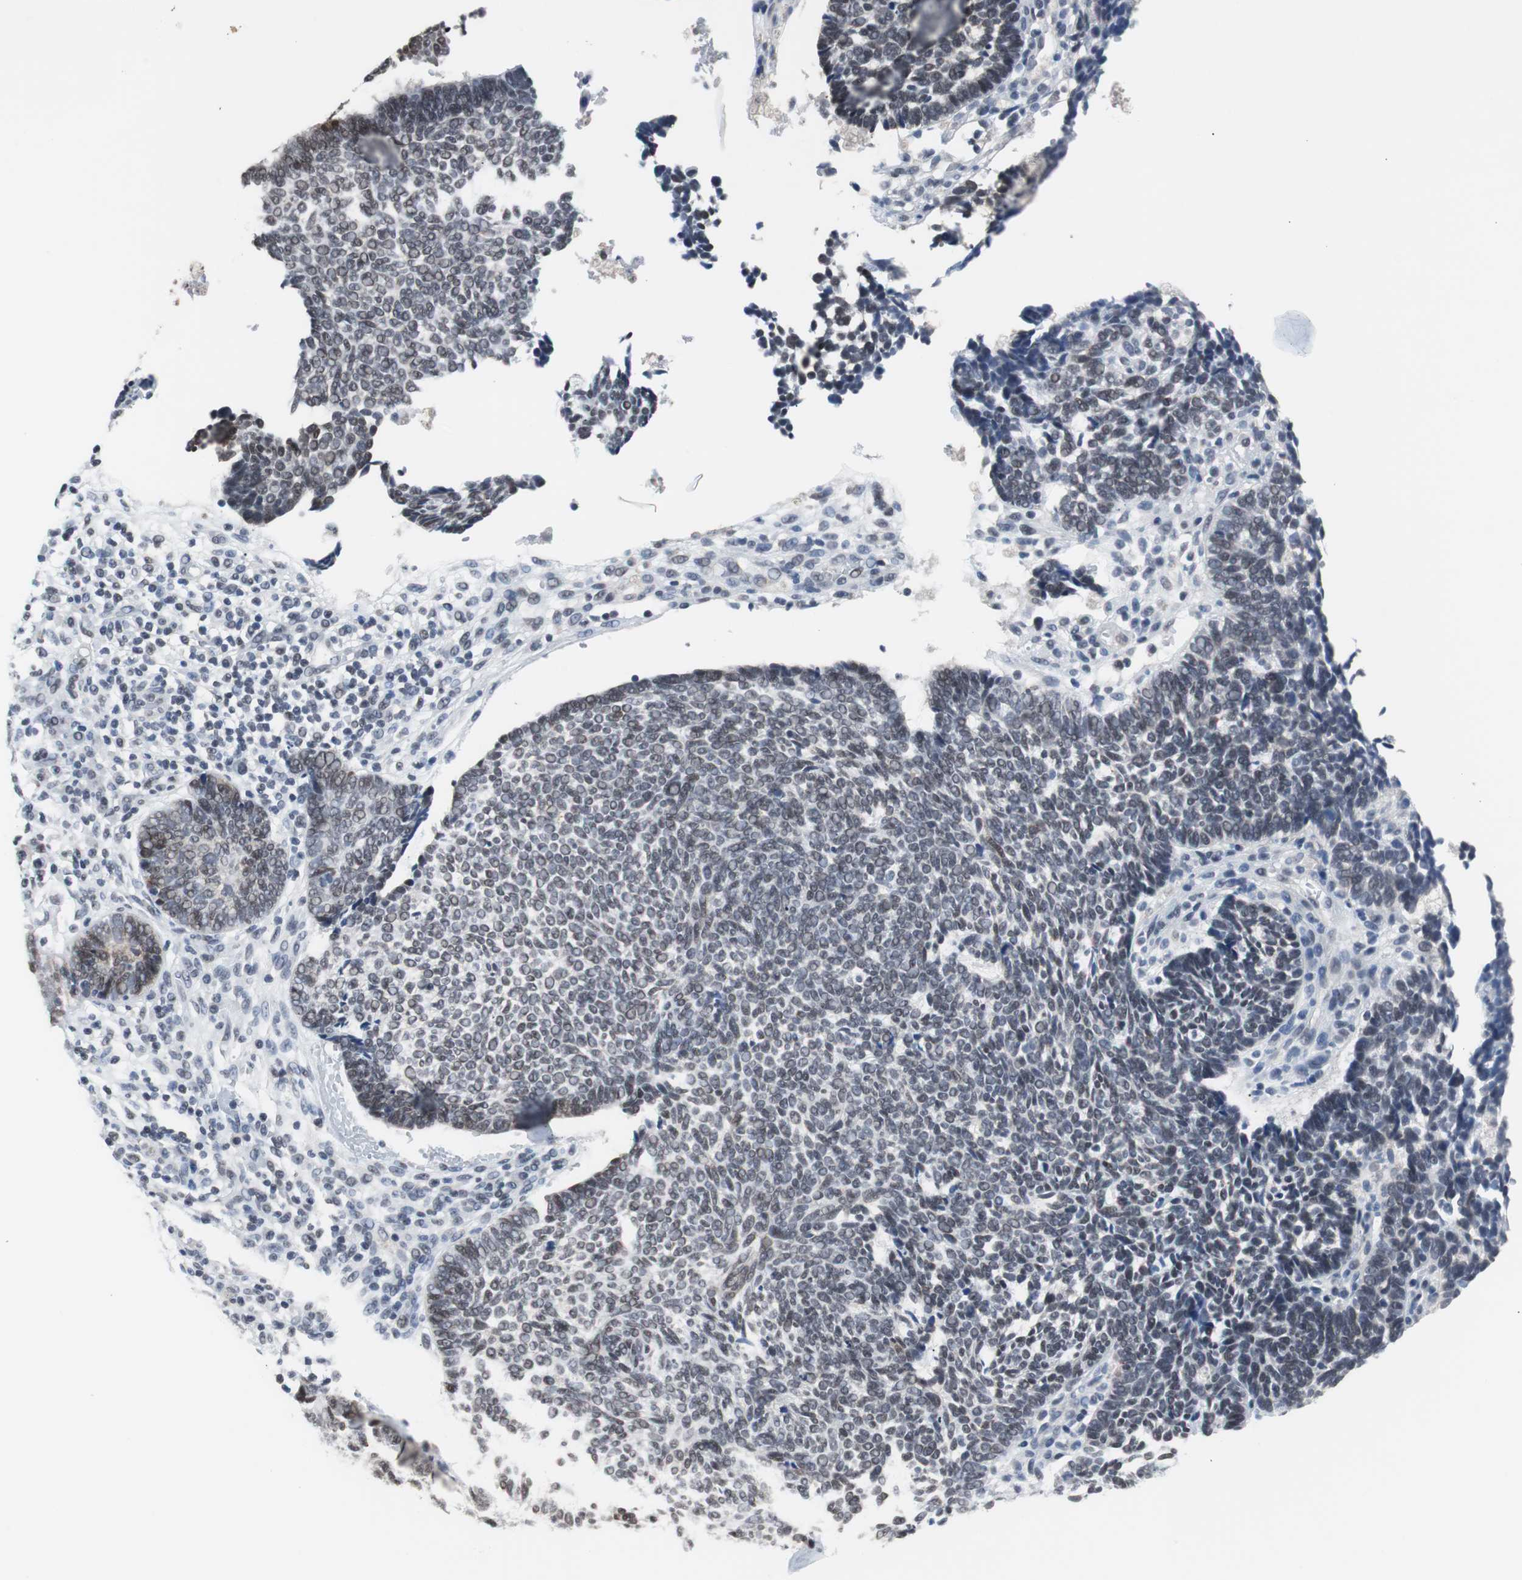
{"staining": {"intensity": "weak", "quantity": "25%-75%", "location": "nuclear"}, "tissue": "skin cancer", "cell_type": "Tumor cells", "image_type": "cancer", "snomed": [{"axis": "morphology", "description": "Normal tissue, NOS"}, {"axis": "morphology", "description": "Basal cell carcinoma"}, {"axis": "topography", "description": "Skin"}], "caption": "Brown immunohistochemical staining in human skin basal cell carcinoma displays weak nuclear positivity in approximately 25%-75% of tumor cells. (DAB (3,3'-diaminobenzidine) = brown stain, brightfield microscopy at high magnification).", "gene": "TAF7", "patient": {"sex": "male", "age": 87}}